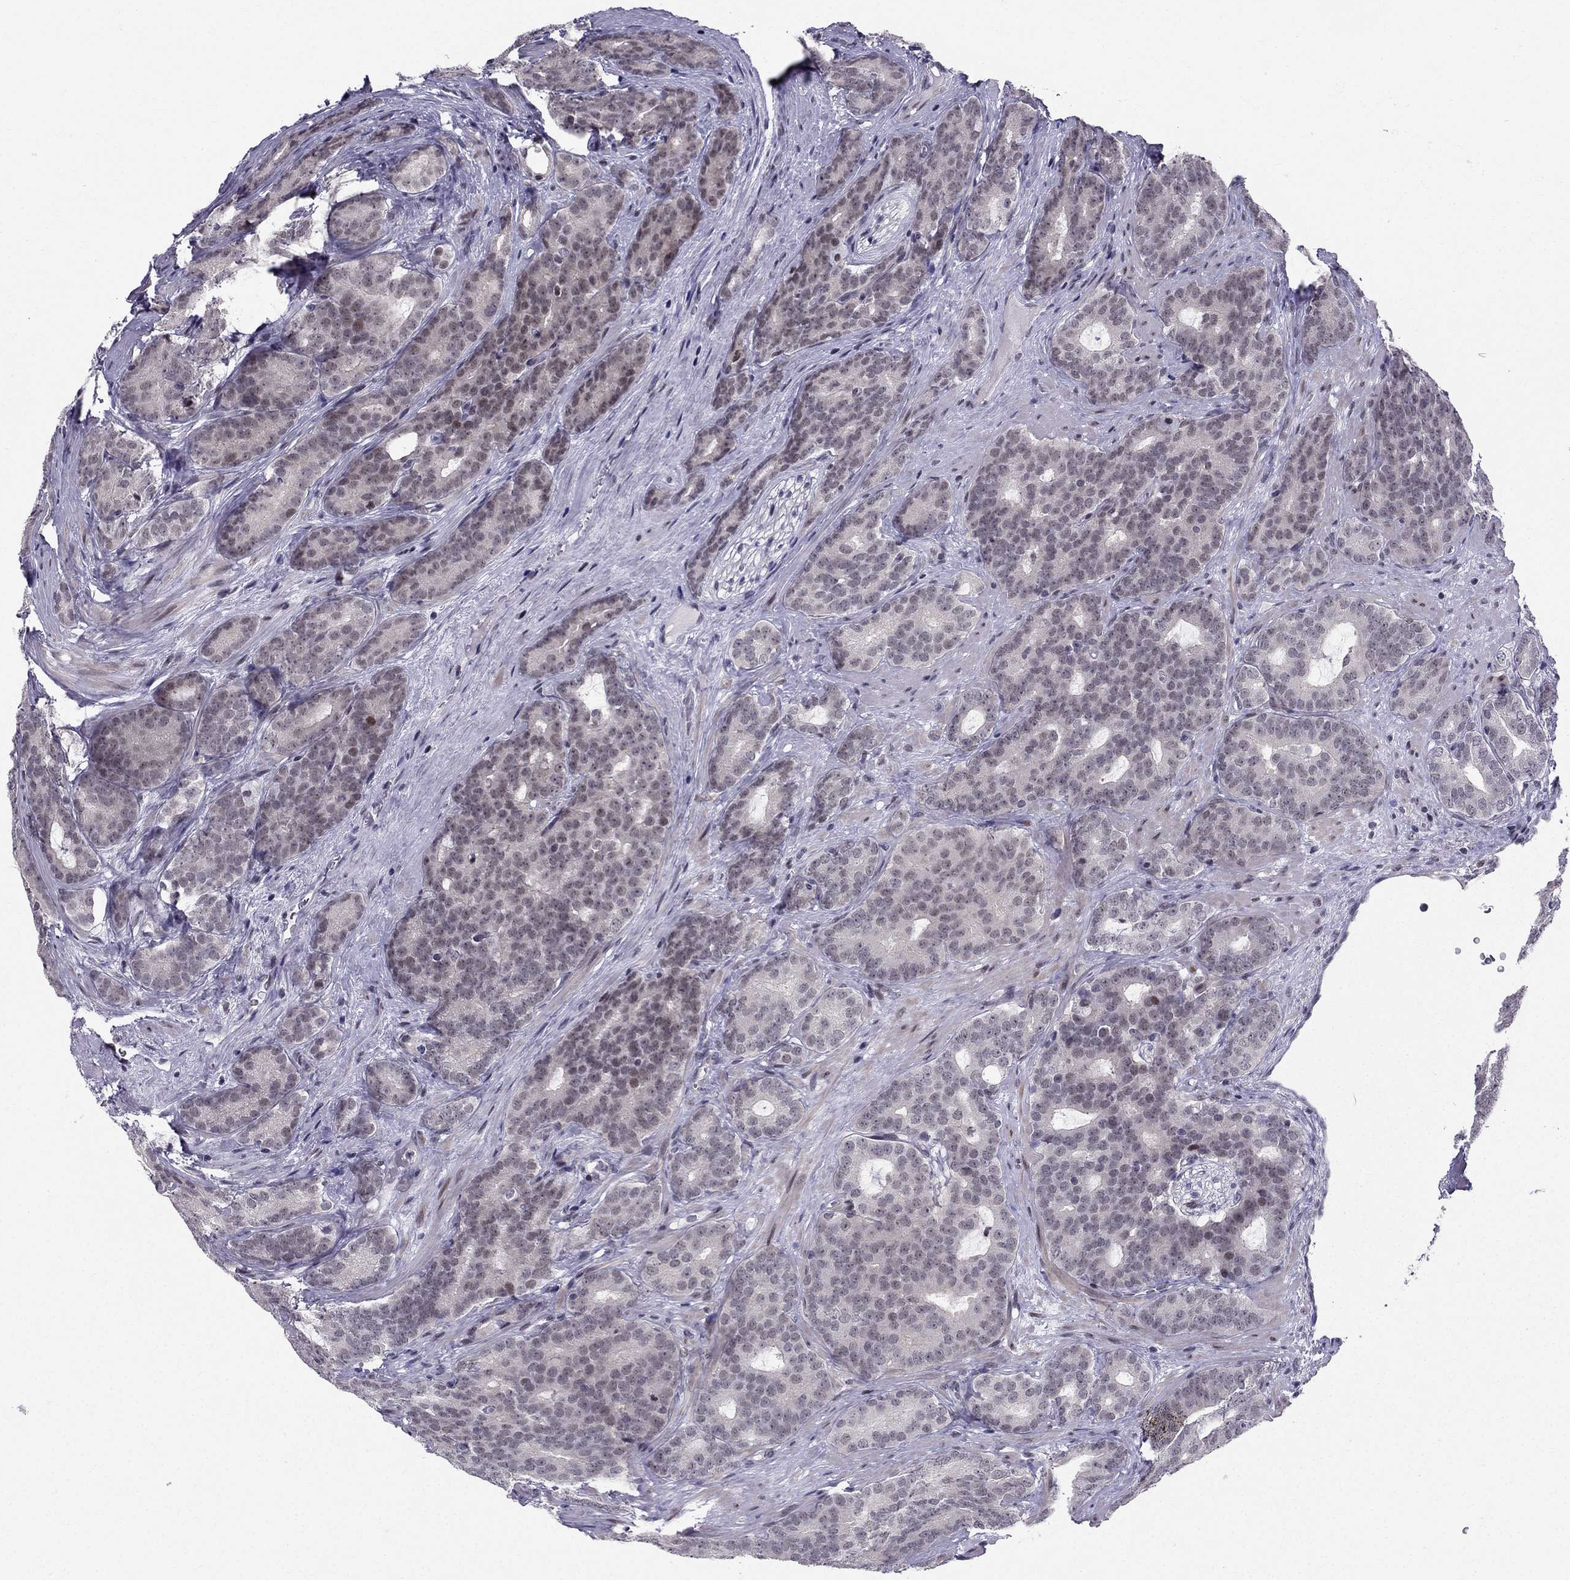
{"staining": {"intensity": "negative", "quantity": "none", "location": "none"}, "tissue": "prostate cancer", "cell_type": "Tumor cells", "image_type": "cancer", "snomed": [{"axis": "morphology", "description": "Adenocarcinoma, NOS"}, {"axis": "topography", "description": "Prostate"}], "caption": "Tumor cells show no significant protein positivity in prostate cancer.", "gene": "RPRD2", "patient": {"sex": "male", "age": 71}}